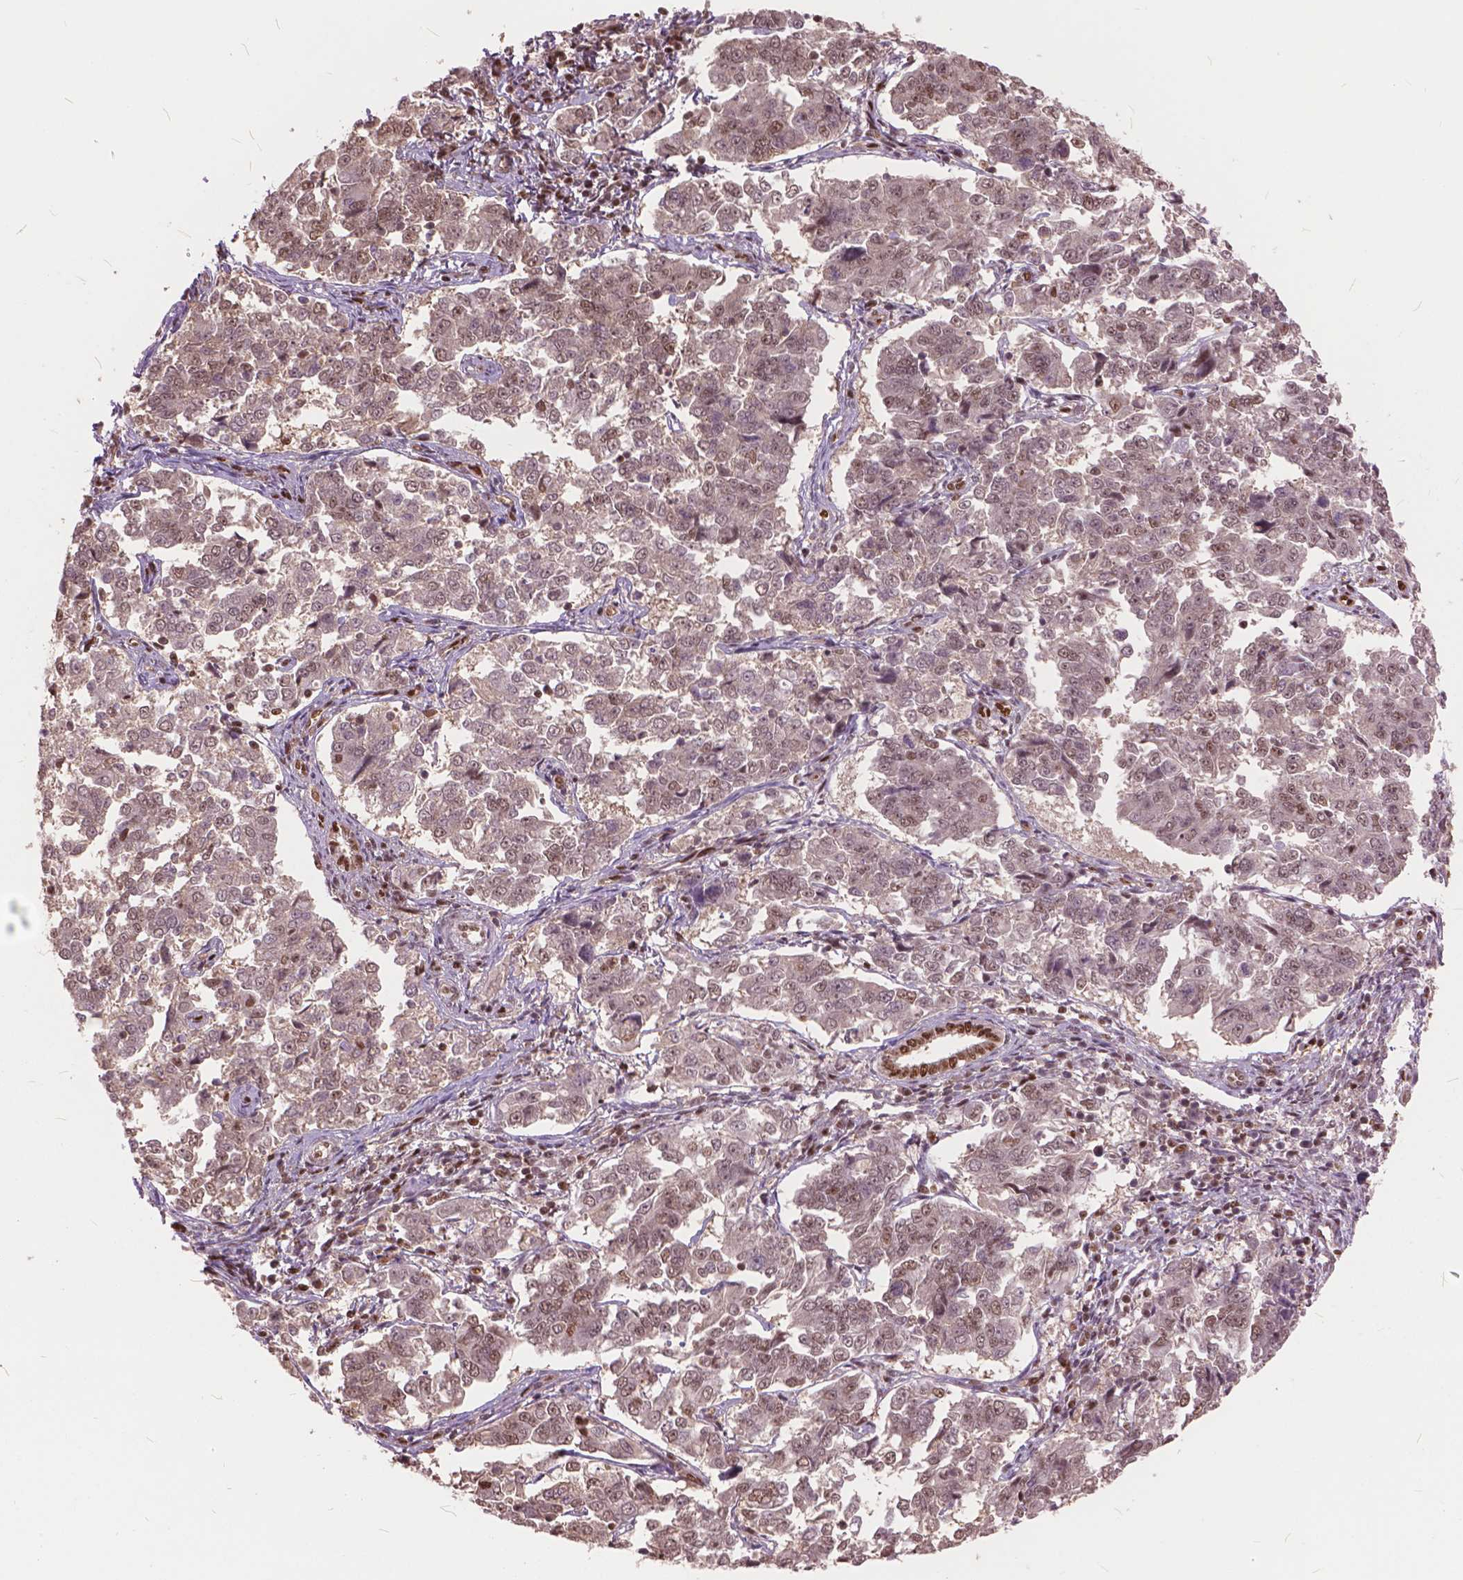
{"staining": {"intensity": "moderate", "quantity": ">75%", "location": "nuclear"}, "tissue": "endometrial cancer", "cell_type": "Tumor cells", "image_type": "cancer", "snomed": [{"axis": "morphology", "description": "Adenocarcinoma, NOS"}, {"axis": "topography", "description": "Endometrium"}], "caption": "Protein expression analysis of human adenocarcinoma (endometrial) reveals moderate nuclear positivity in approximately >75% of tumor cells.", "gene": "ANP32B", "patient": {"sex": "female", "age": 43}}